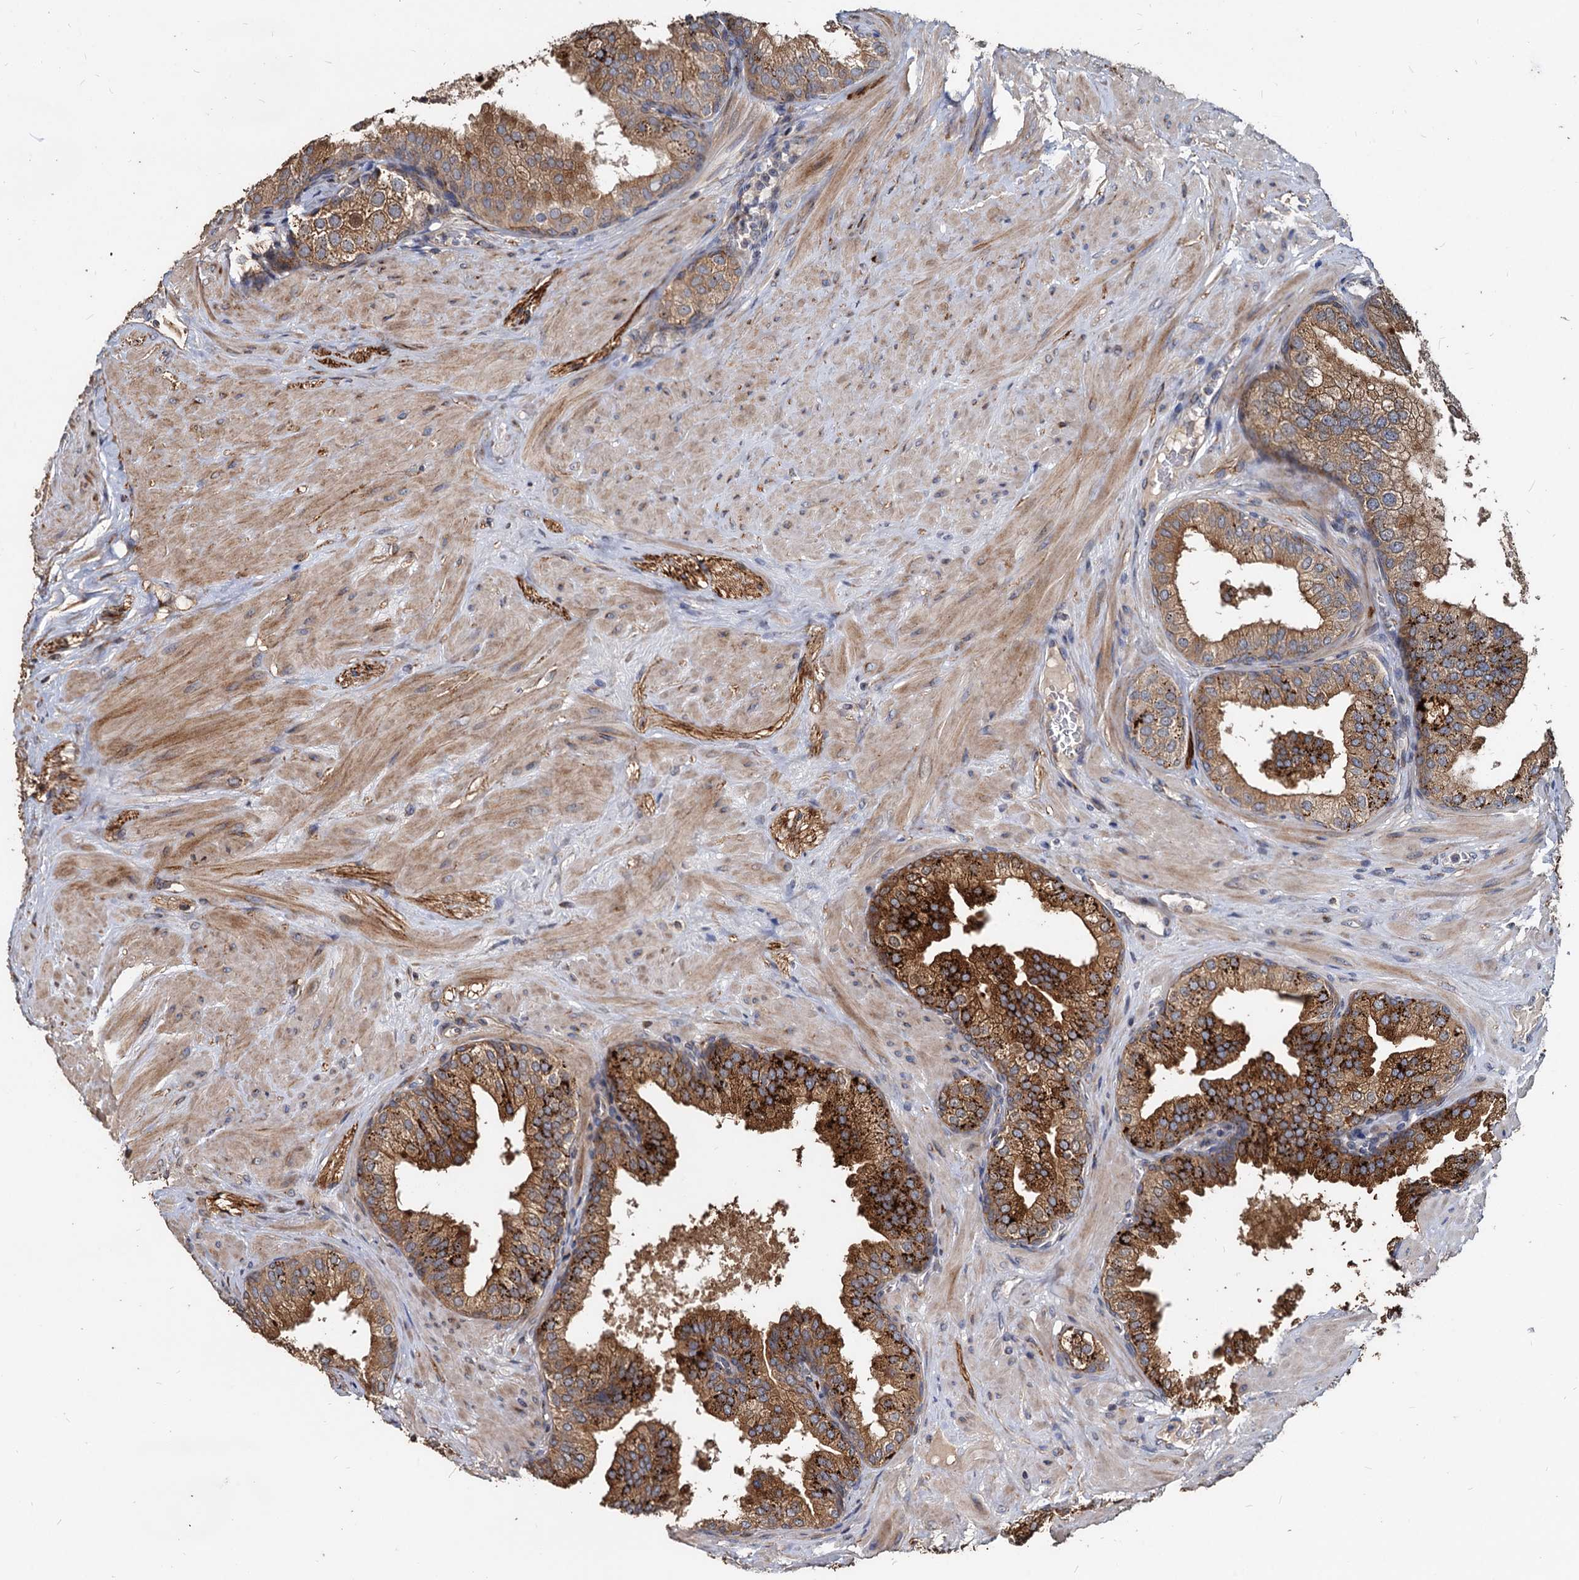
{"staining": {"intensity": "strong", "quantity": ">75%", "location": "cytoplasmic/membranous"}, "tissue": "prostate", "cell_type": "Glandular cells", "image_type": "normal", "snomed": [{"axis": "morphology", "description": "Normal tissue, NOS"}, {"axis": "topography", "description": "Prostate"}], "caption": "A photomicrograph of human prostate stained for a protein shows strong cytoplasmic/membranous brown staining in glandular cells.", "gene": "DEPDC4", "patient": {"sex": "male", "age": 60}}